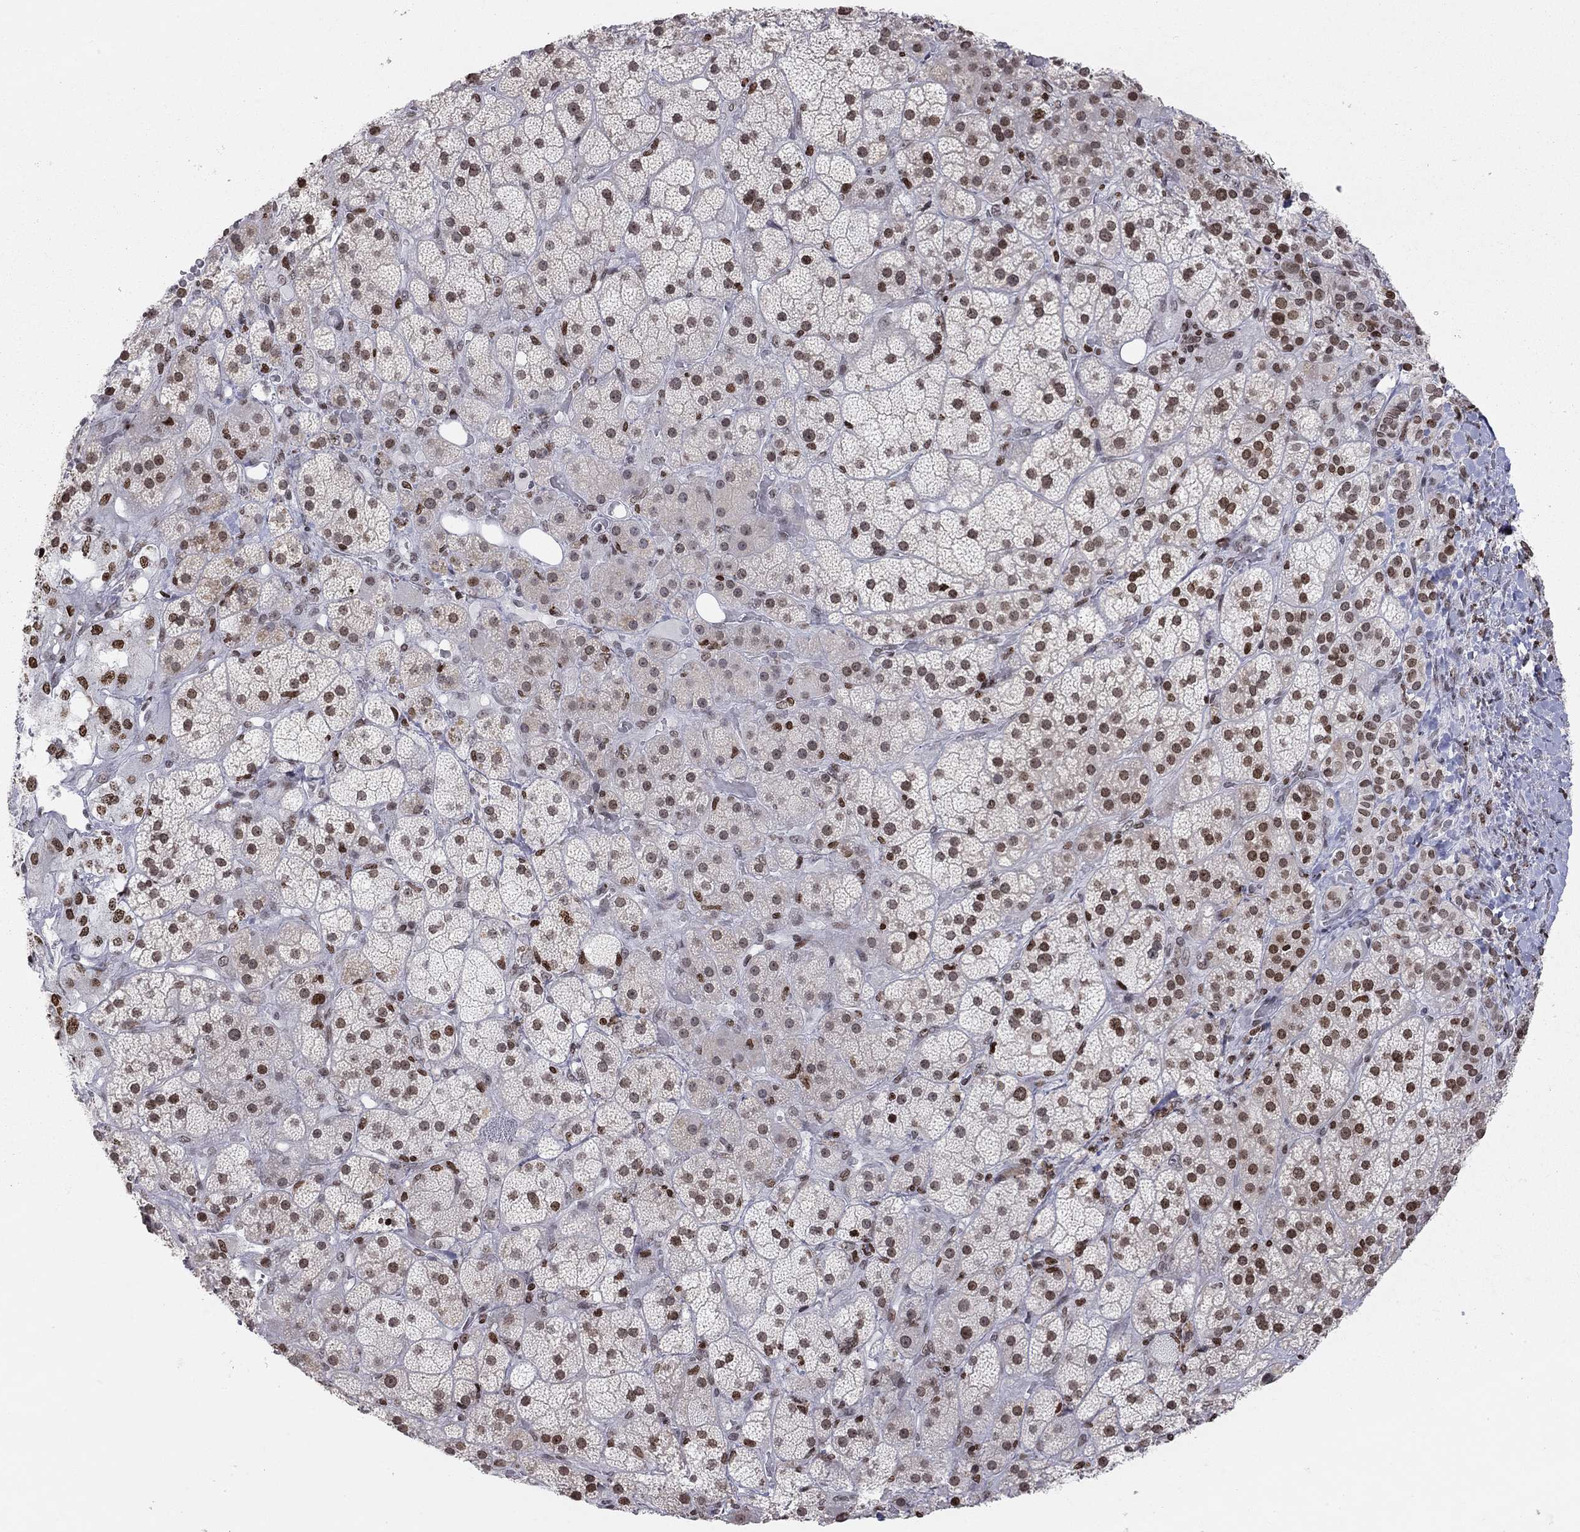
{"staining": {"intensity": "strong", "quantity": "<25%", "location": "nuclear"}, "tissue": "adrenal gland", "cell_type": "Glandular cells", "image_type": "normal", "snomed": [{"axis": "morphology", "description": "Normal tissue, NOS"}, {"axis": "topography", "description": "Adrenal gland"}], "caption": "The immunohistochemical stain shows strong nuclear expression in glandular cells of benign adrenal gland.", "gene": "H2AX", "patient": {"sex": "male", "age": 57}}